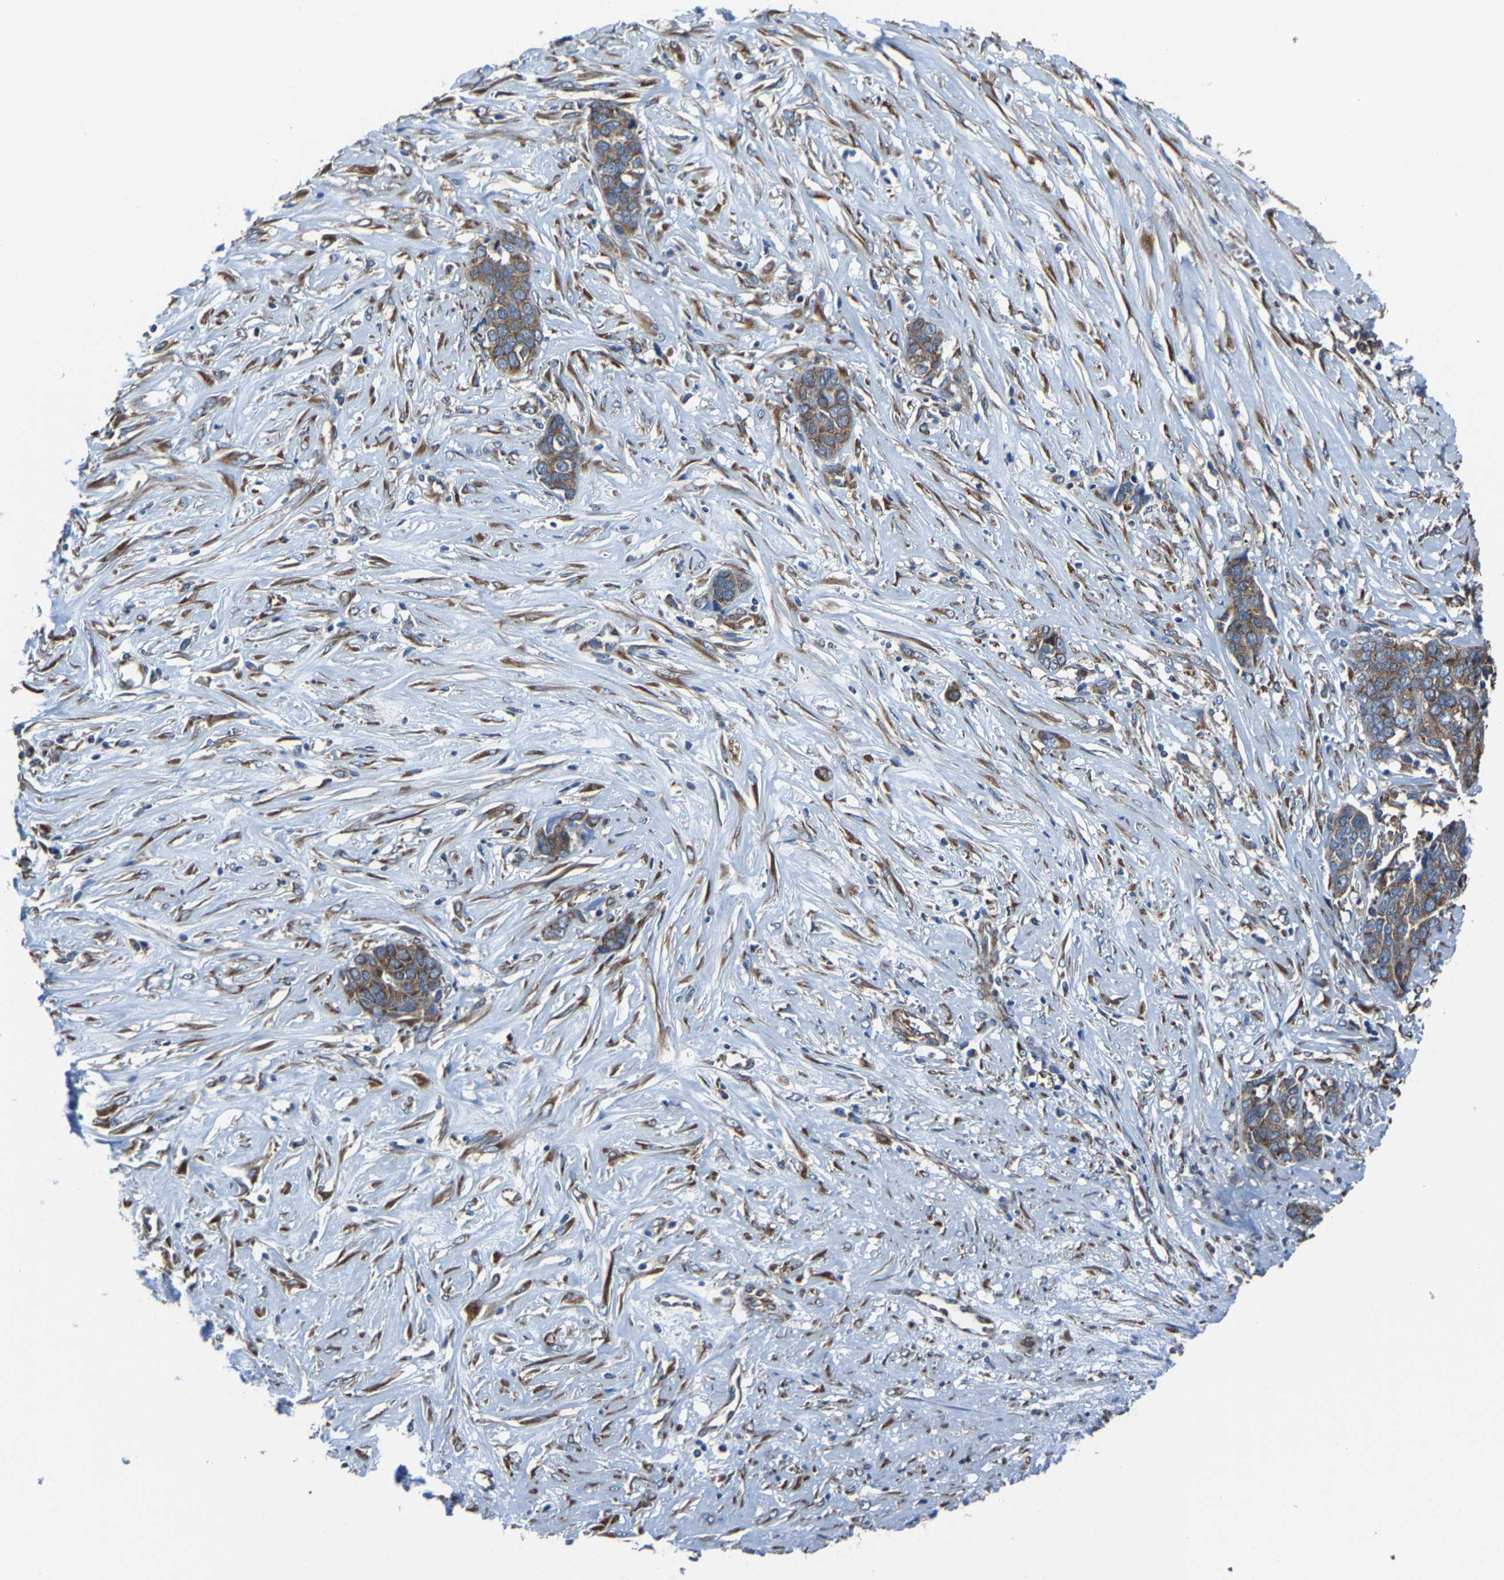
{"staining": {"intensity": "moderate", "quantity": ">75%", "location": "cytoplasmic/membranous"}, "tissue": "ovarian cancer", "cell_type": "Tumor cells", "image_type": "cancer", "snomed": [{"axis": "morphology", "description": "Cystadenocarcinoma, serous, NOS"}, {"axis": "topography", "description": "Ovary"}], "caption": "Immunohistochemistry (IHC) staining of serous cystadenocarcinoma (ovarian), which shows medium levels of moderate cytoplasmic/membranous positivity in about >75% of tumor cells indicating moderate cytoplasmic/membranous protein staining. The staining was performed using DAB (3,3'-diaminobenzidine) (brown) for protein detection and nuclei were counterstained in hematoxylin (blue).", "gene": "G3BP2", "patient": {"sex": "female", "age": 44}}